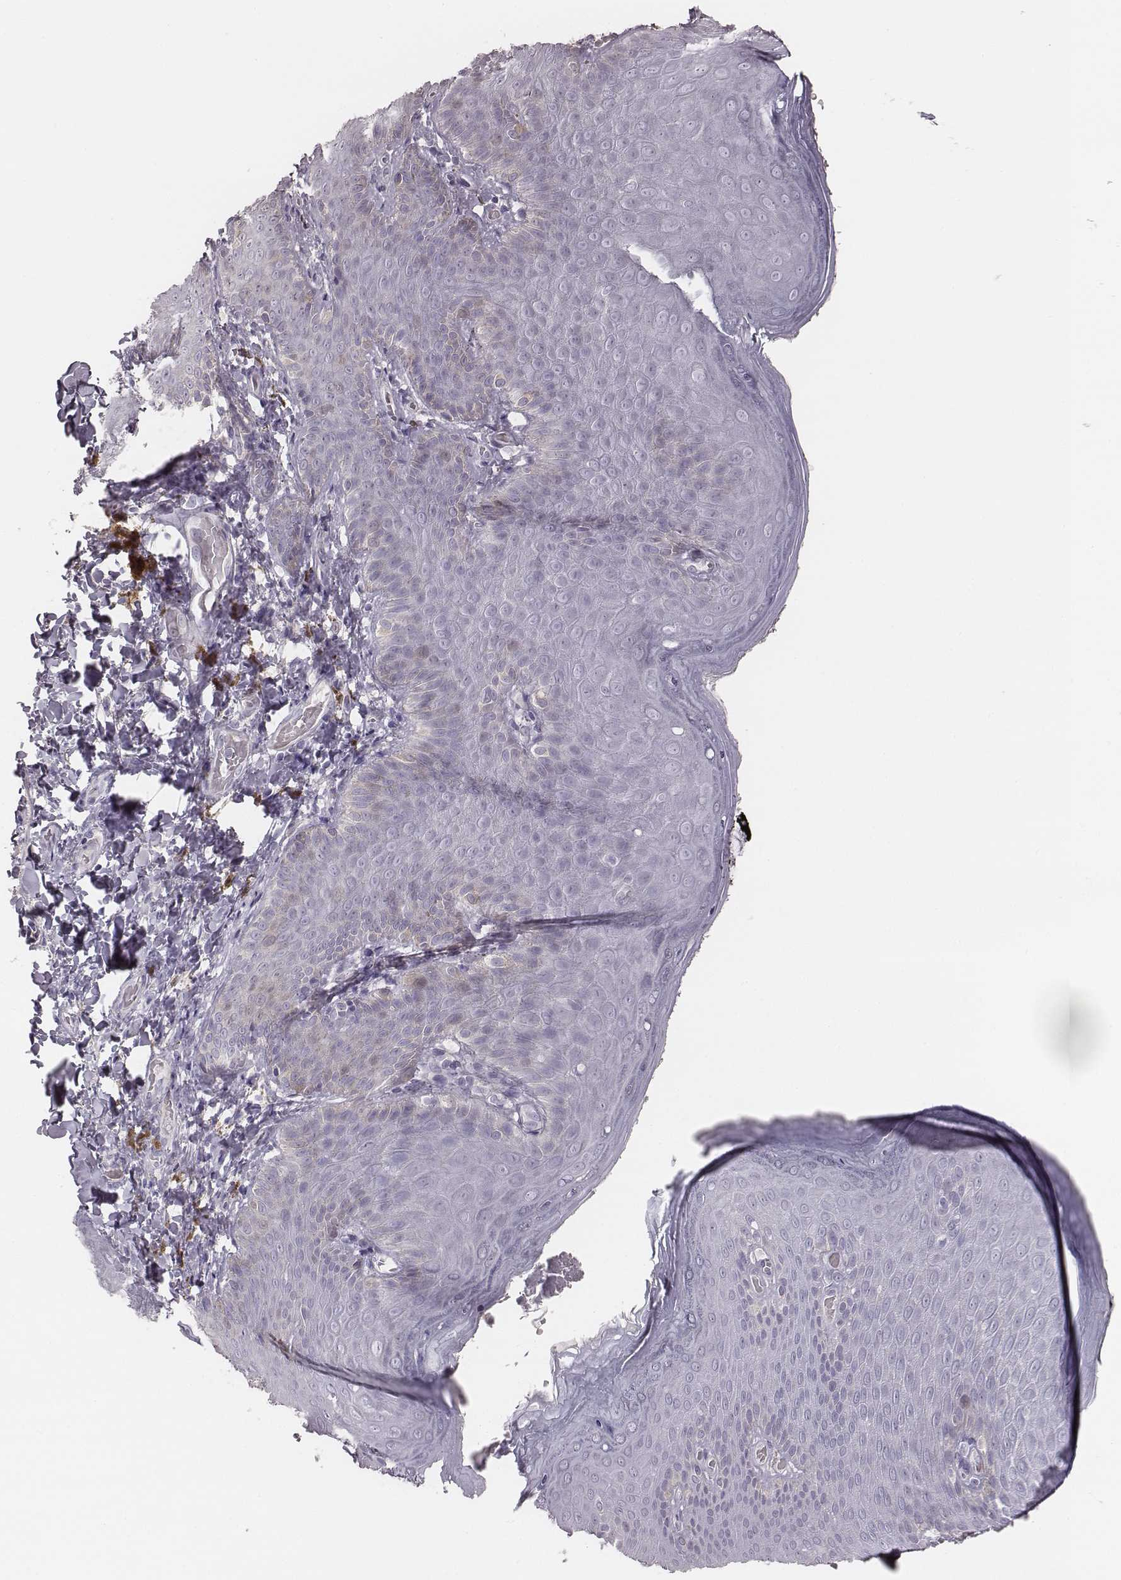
{"staining": {"intensity": "negative", "quantity": "none", "location": "none"}, "tissue": "skin", "cell_type": "Epidermal cells", "image_type": "normal", "snomed": [{"axis": "morphology", "description": "Normal tissue, NOS"}, {"axis": "topography", "description": "Anal"}], "caption": "The photomicrograph displays no staining of epidermal cells in benign skin.", "gene": "PBK", "patient": {"sex": "male", "age": 53}}